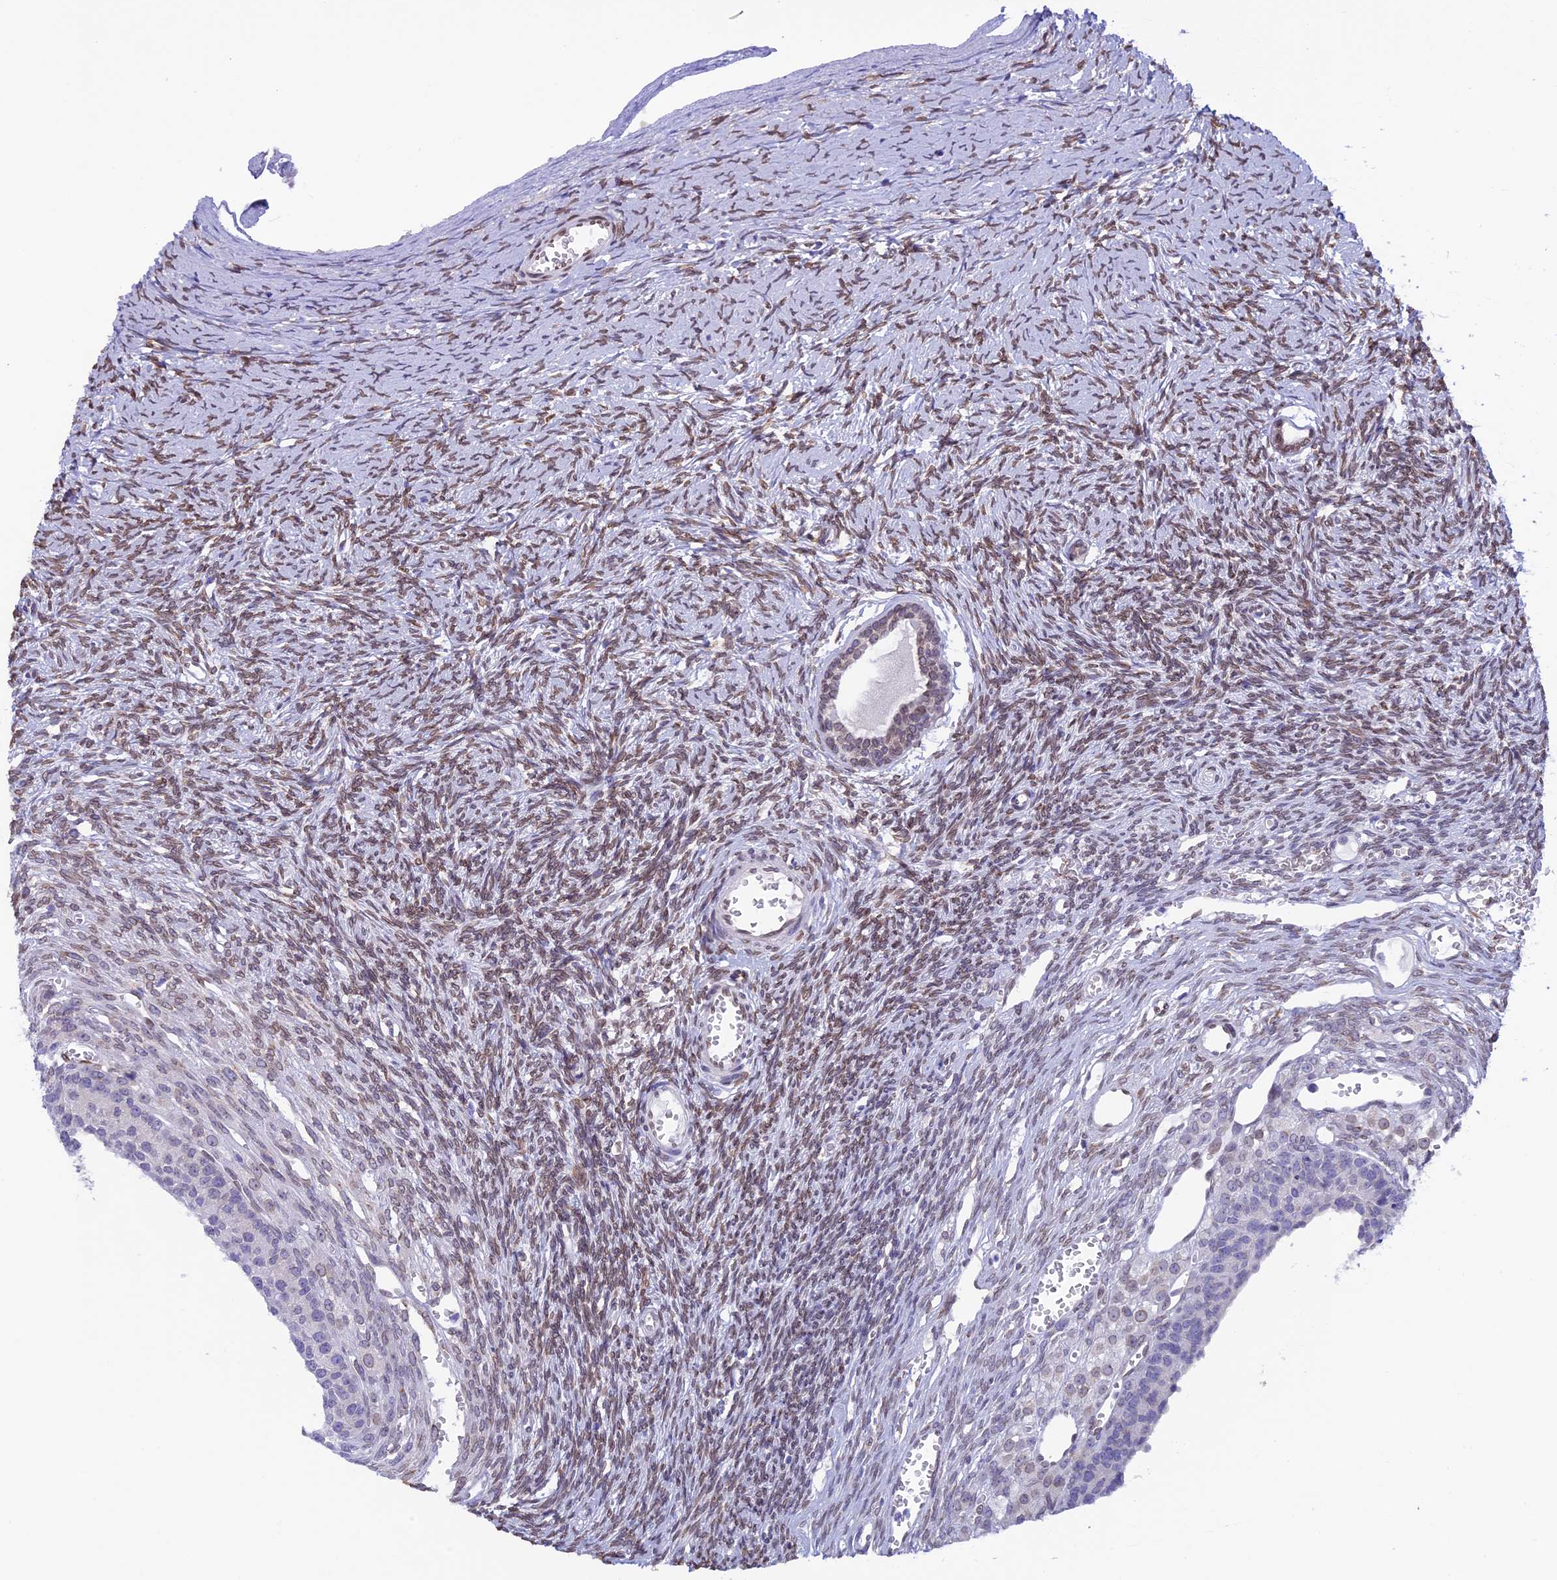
{"staining": {"intensity": "moderate", "quantity": ">75%", "location": "nuclear"}, "tissue": "ovary", "cell_type": "Ovarian stroma cells", "image_type": "normal", "snomed": [{"axis": "morphology", "description": "Normal tissue, NOS"}, {"axis": "topography", "description": "Ovary"}], "caption": "Immunohistochemistry (IHC) photomicrograph of benign ovary: ovary stained using IHC shows medium levels of moderate protein expression localized specifically in the nuclear of ovarian stroma cells, appearing as a nuclear brown color.", "gene": "TMPRSS7", "patient": {"sex": "female", "age": 39}}